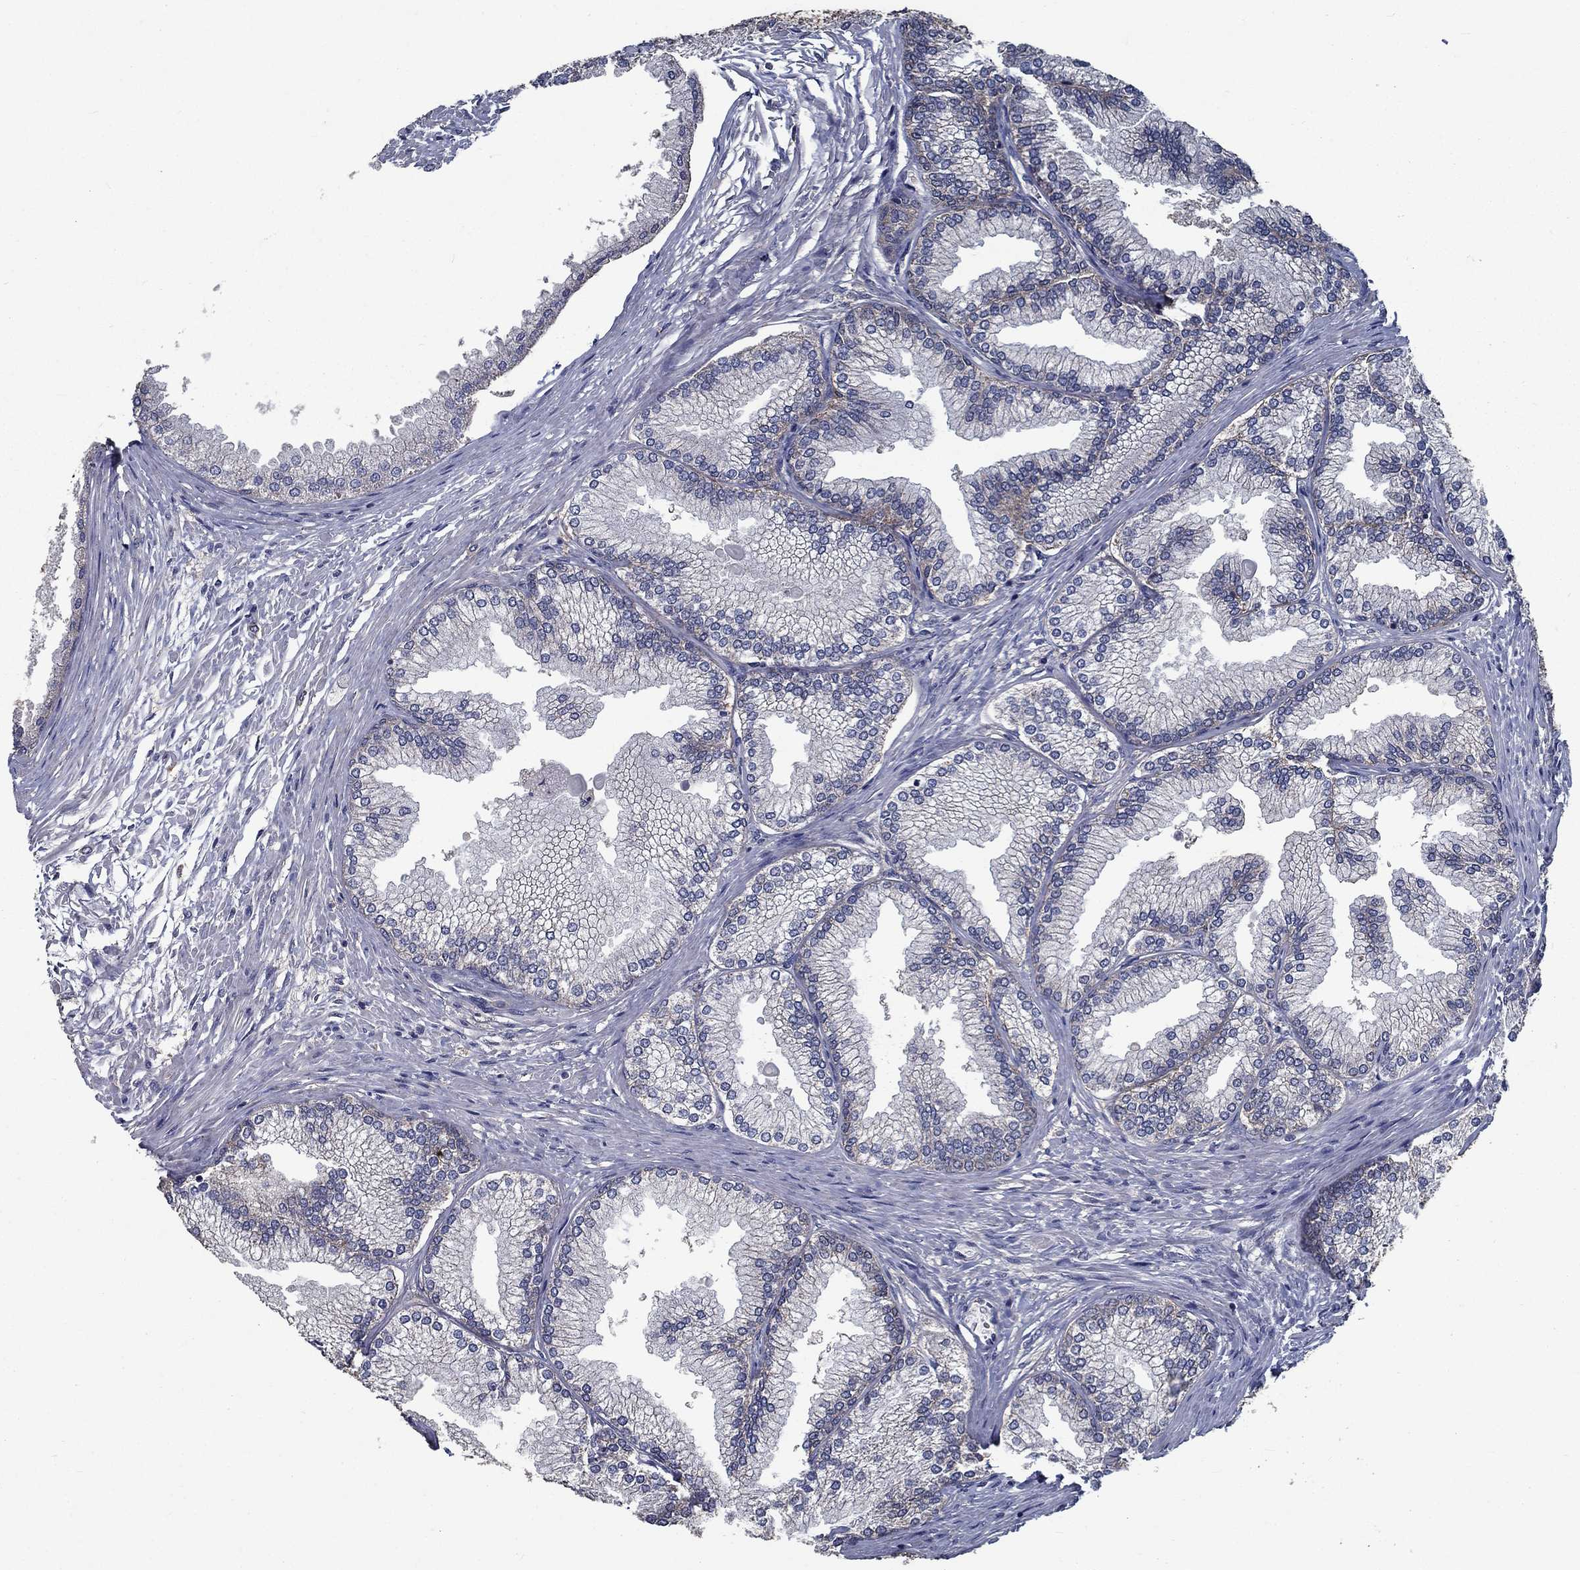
{"staining": {"intensity": "weak", "quantity": "<25%", "location": "cytoplasmic/membranous"}, "tissue": "prostate", "cell_type": "Glandular cells", "image_type": "normal", "snomed": [{"axis": "morphology", "description": "Normal tissue, NOS"}, {"axis": "topography", "description": "Prostate"}], "caption": "Image shows no significant protein positivity in glandular cells of benign prostate.", "gene": "SLC44A1", "patient": {"sex": "male", "age": 72}}